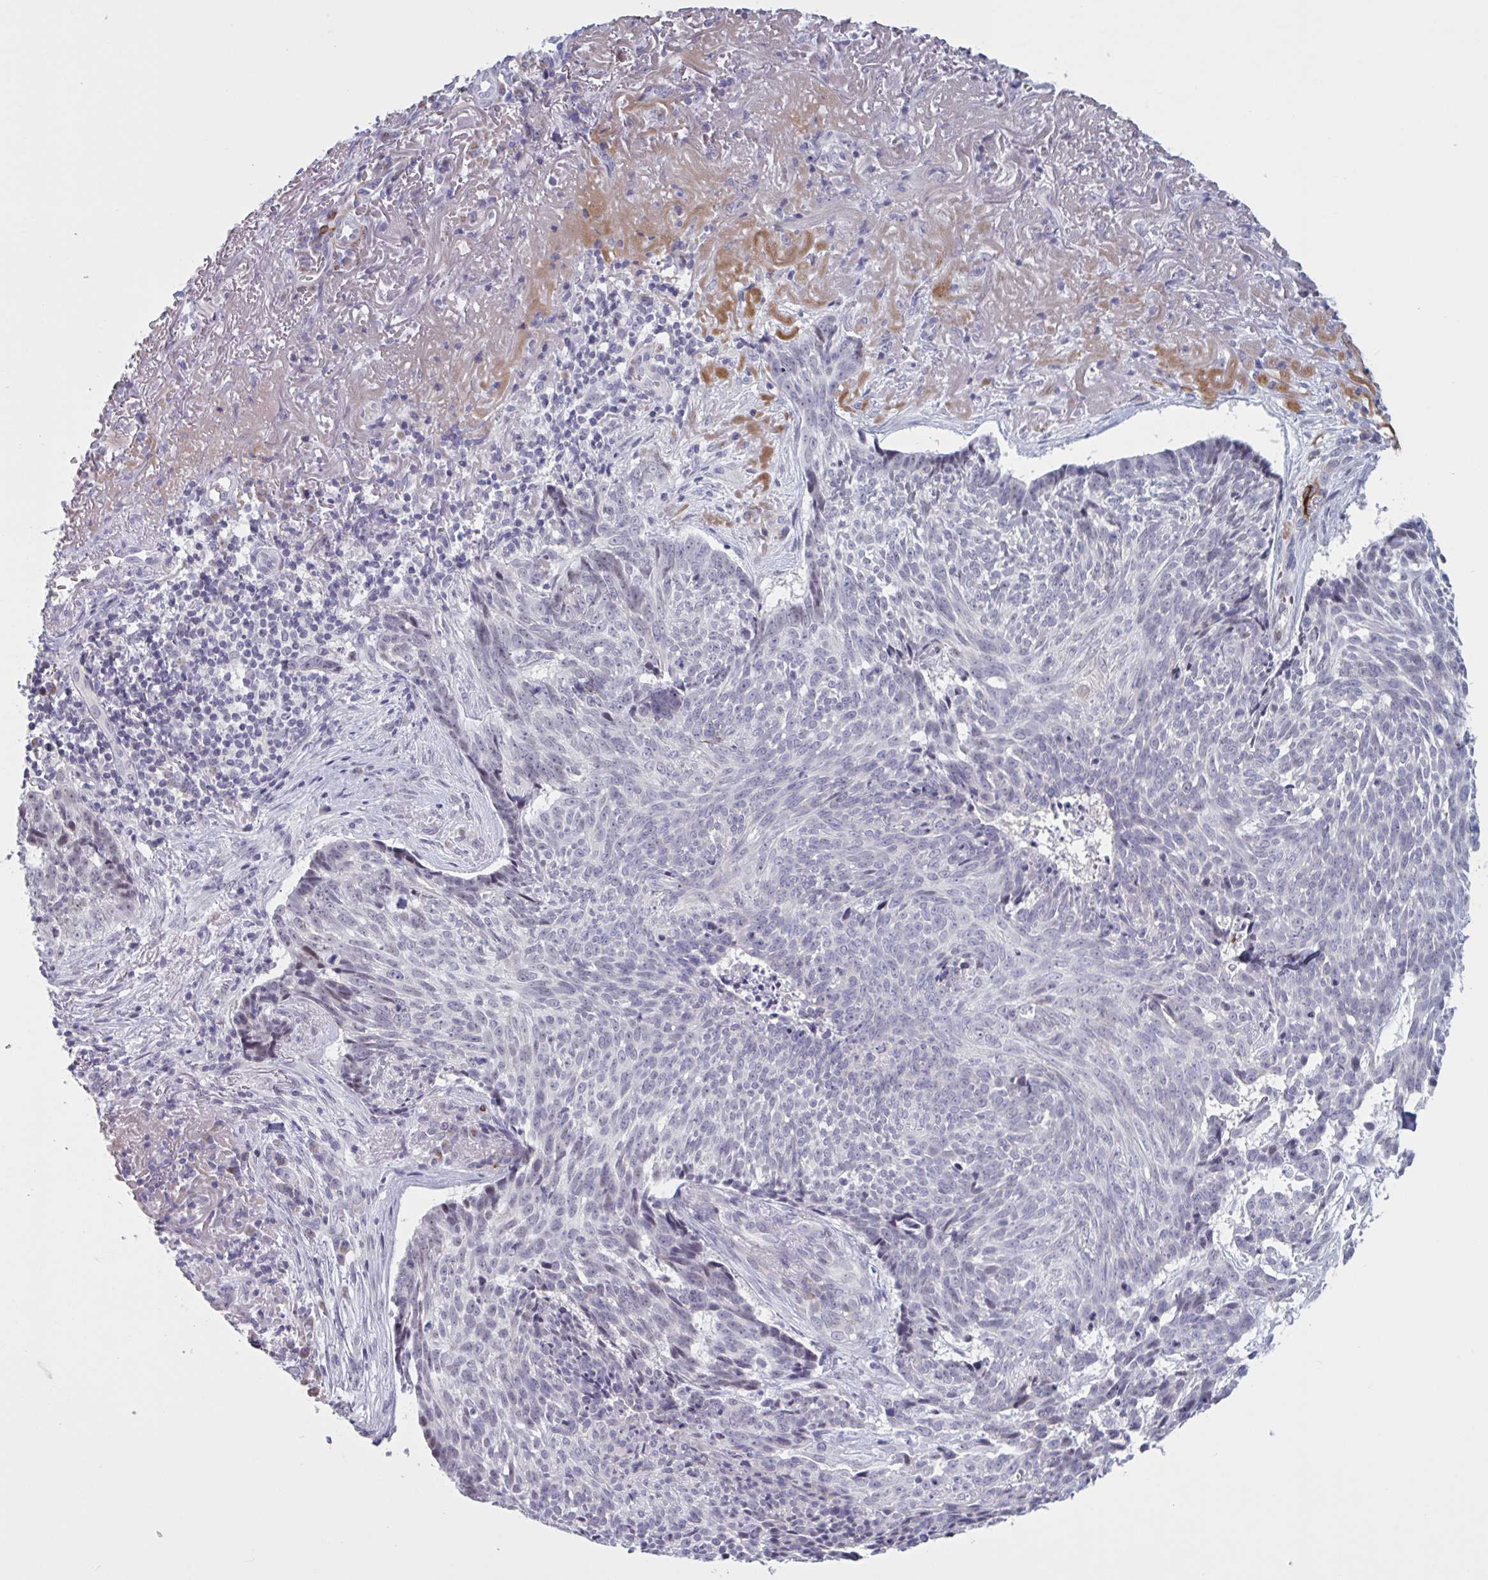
{"staining": {"intensity": "negative", "quantity": "none", "location": "none"}, "tissue": "skin cancer", "cell_type": "Tumor cells", "image_type": "cancer", "snomed": [{"axis": "morphology", "description": "Basal cell carcinoma"}, {"axis": "topography", "description": "Skin"}, {"axis": "topography", "description": "Skin of face"}], "caption": "DAB immunohistochemical staining of human basal cell carcinoma (skin) displays no significant staining in tumor cells.", "gene": "HSD11B2", "patient": {"sex": "female", "age": 95}}